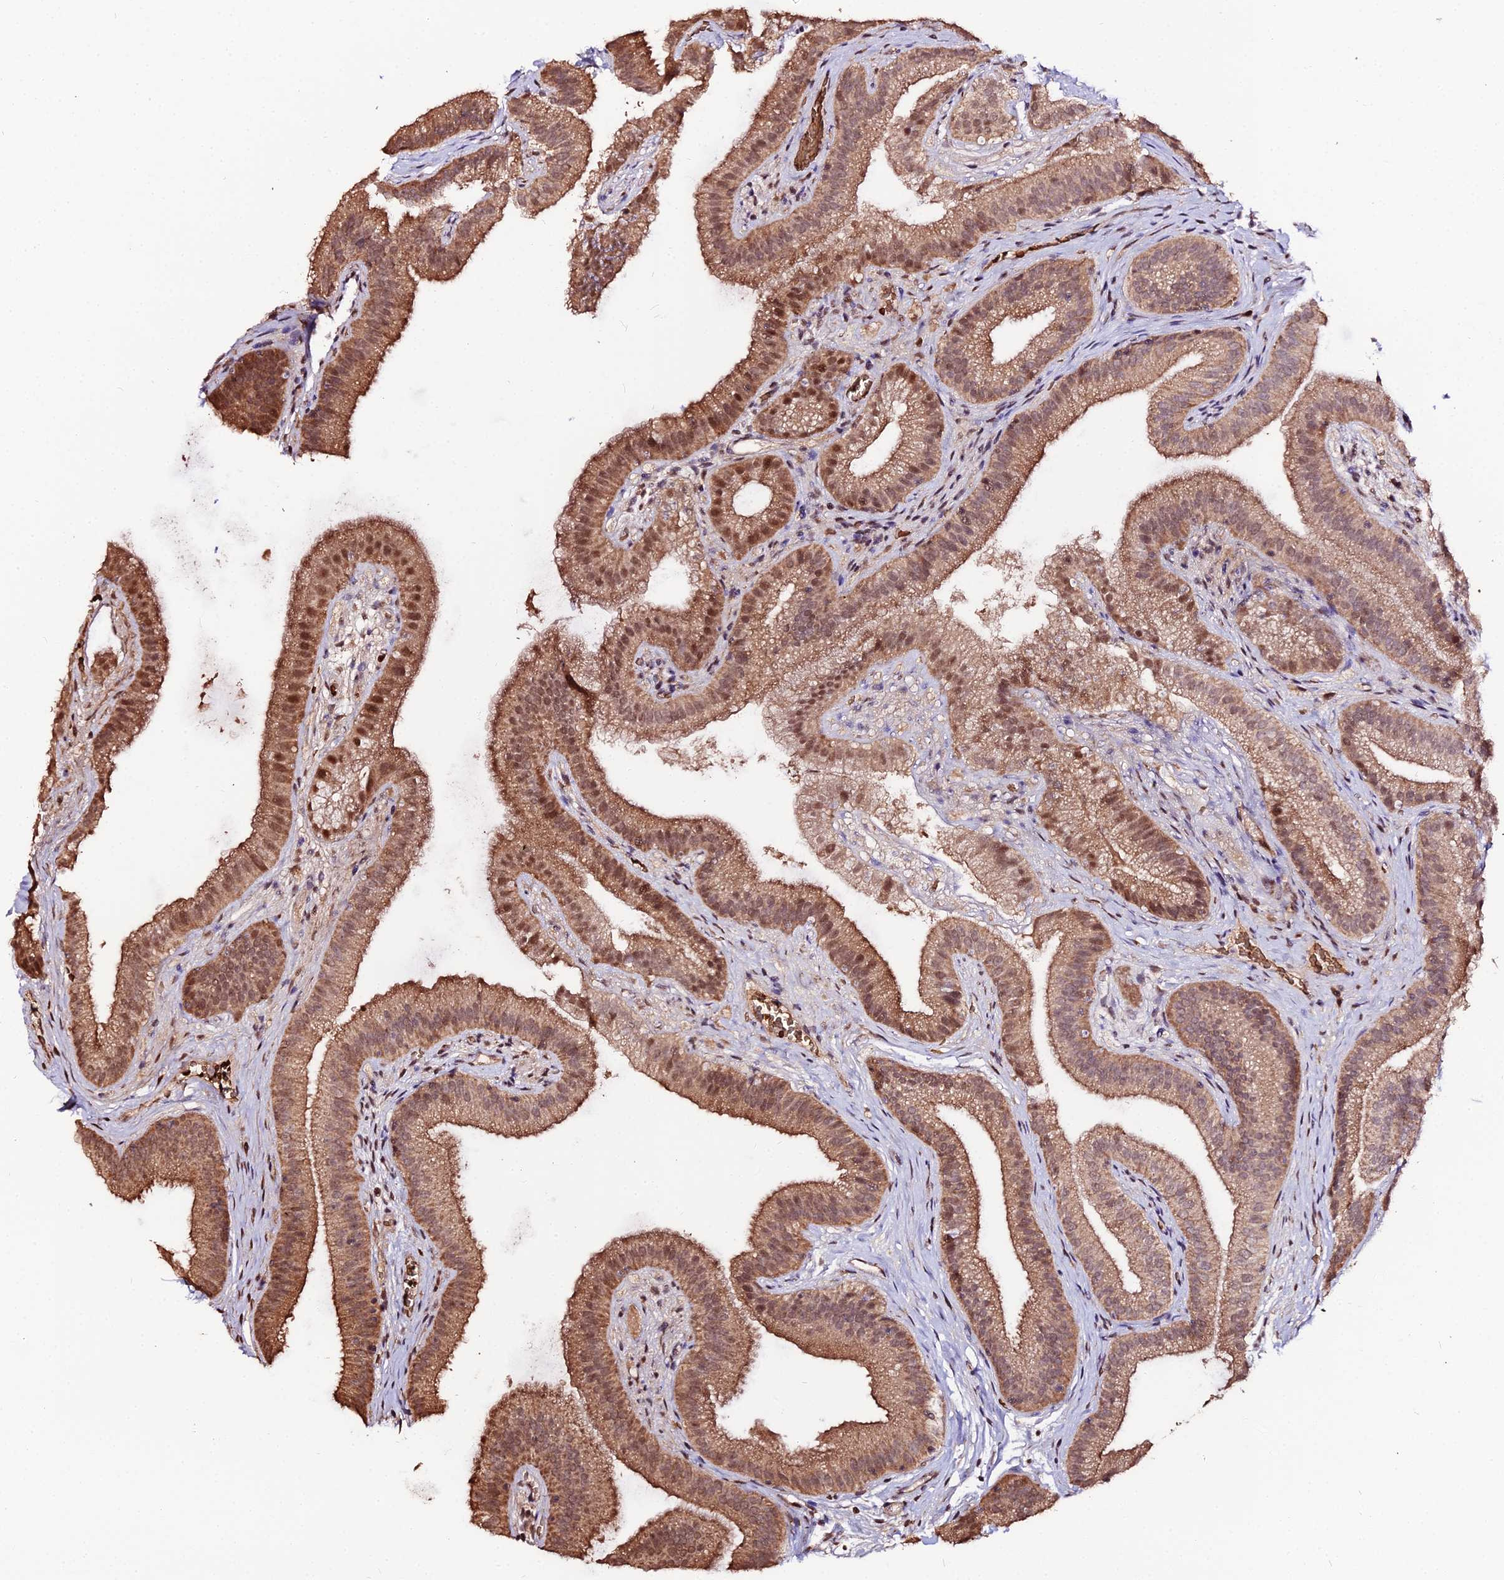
{"staining": {"intensity": "moderate", "quantity": ">75%", "location": "cytoplasmic/membranous,nuclear"}, "tissue": "gallbladder", "cell_type": "Glandular cells", "image_type": "normal", "snomed": [{"axis": "morphology", "description": "Normal tissue, NOS"}, {"axis": "topography", "description": "Gallbladder"}], "caption": "Glandular cells display medium levels of moderate cytoplasmic/membranous,nuclear expression in approximately >75% of cells in unremarkable human gallbladder.", "gene": "ZDBF2", "patient": {"sex": "female", "age": 54}}